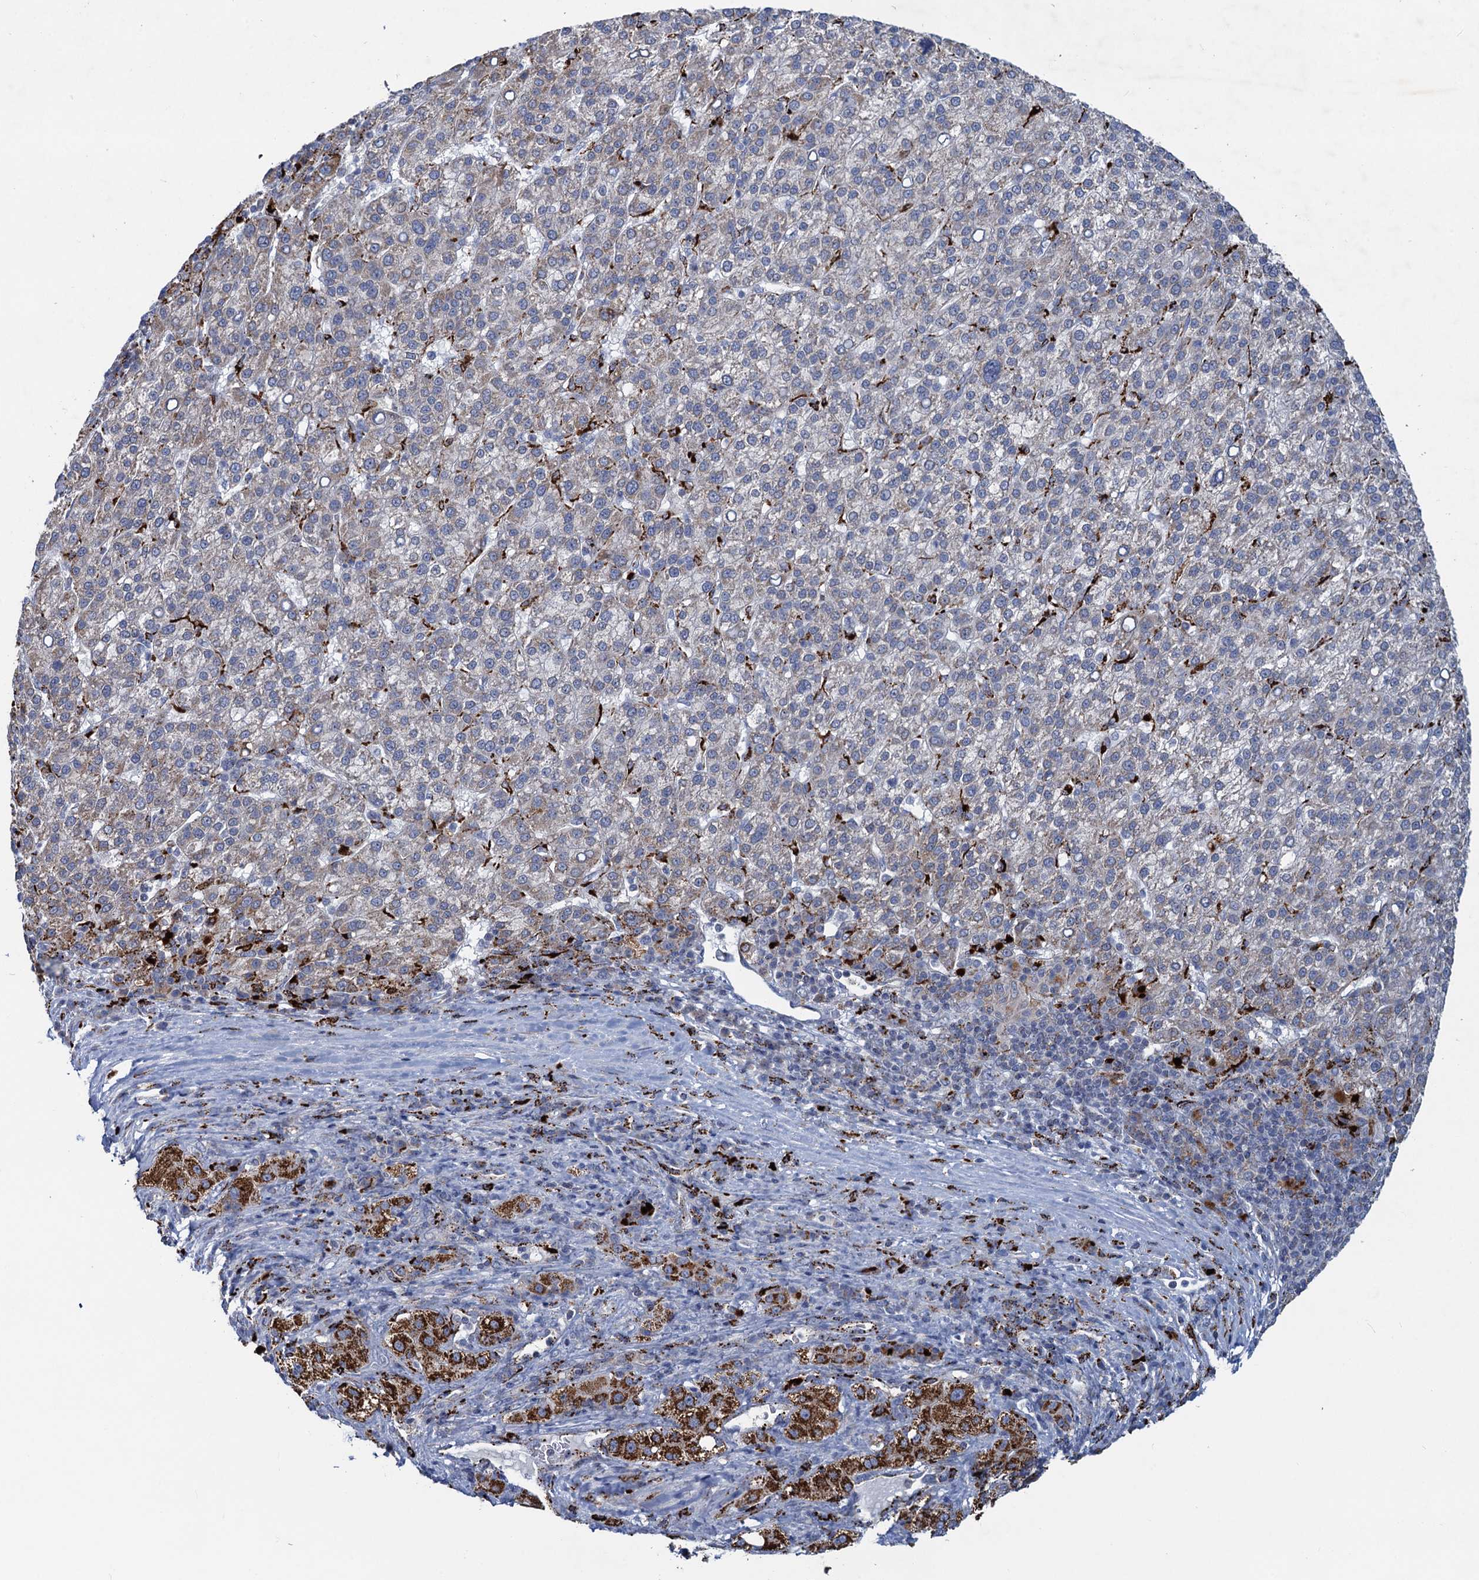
{"staining": {"intensity": "weak", "quantity": "<25%", "location": "cytoplasmic/membranous"}, "tissue": "liver cancer", "cell_type": "Tumor cells", "image_type": "cancer", "snomed": [{"axis": "morphology", "description": "Carcinoma, Hepatocellular, NOS"}, {"axis": "topography", "description": "Liver"}], "caption": "Photomicrograph shows no significant protein positivity in tumor cells of hepatocellular carcinoma (liver).", "gene": "ANKS3", "patient": {"sex": "female", "age": 58}}